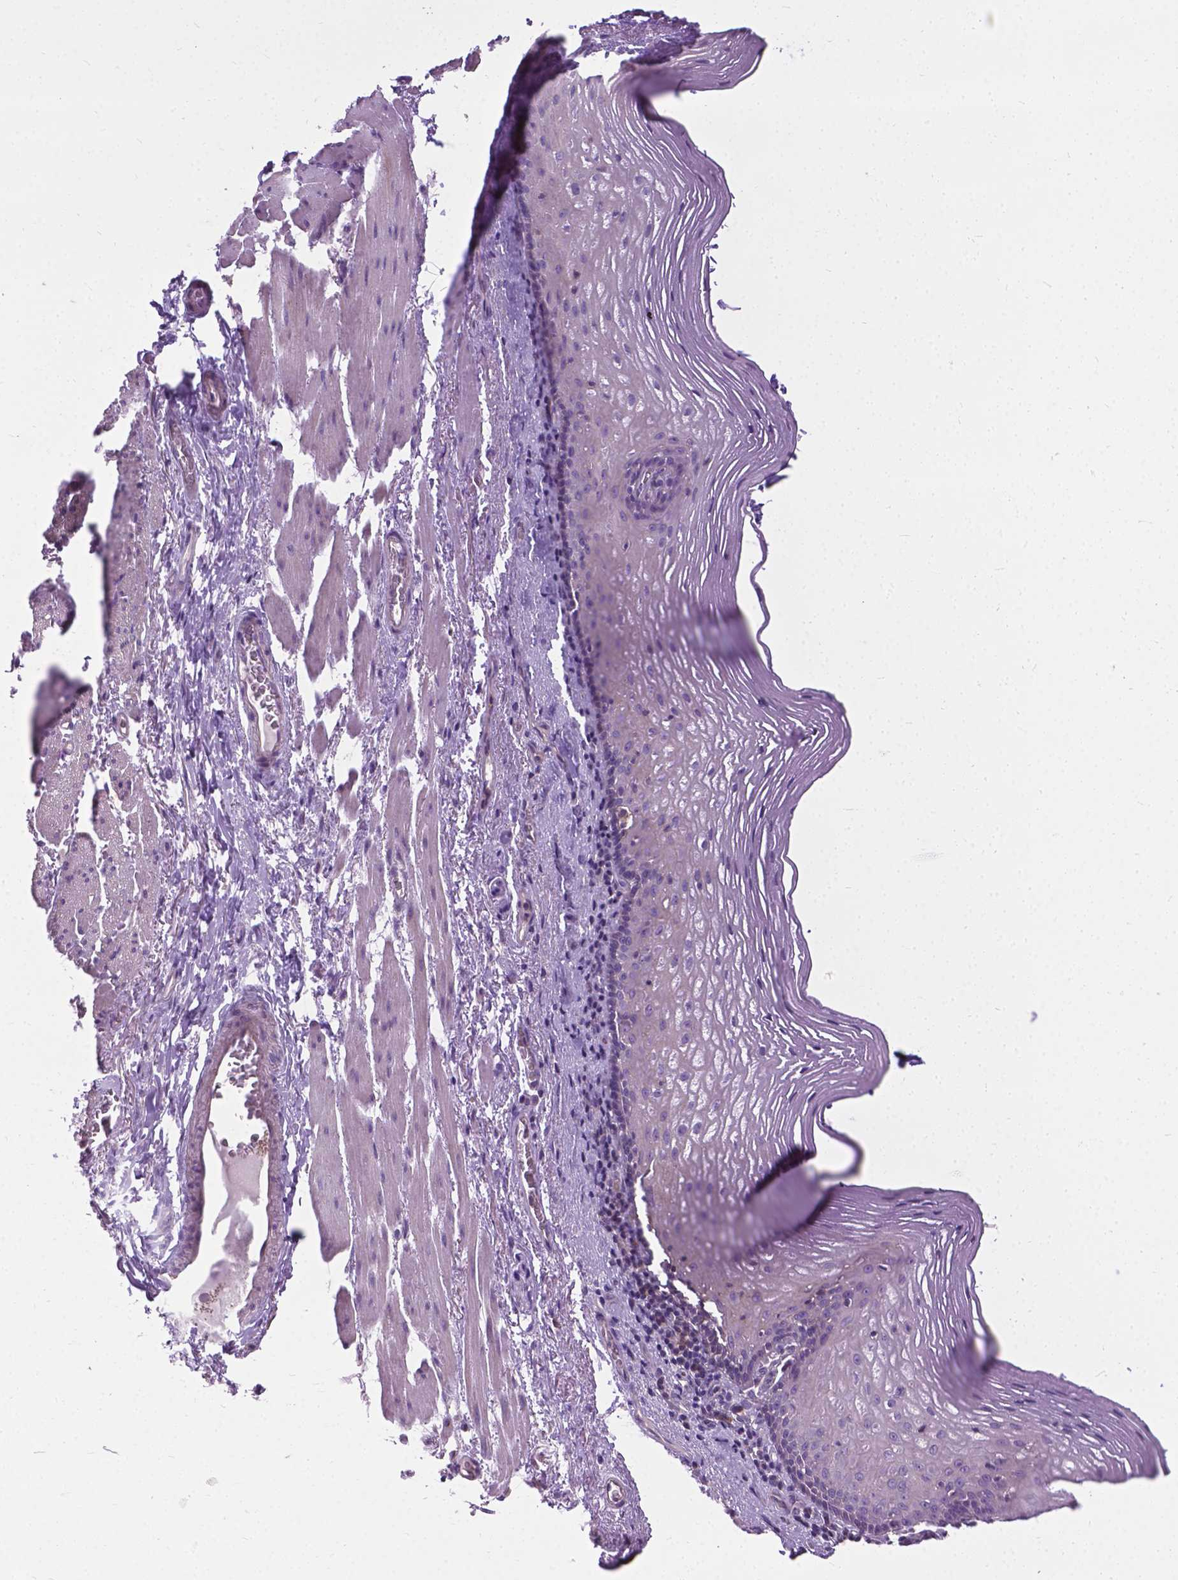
{"staining": {"intensity": "negative", "quantity": "none", "location": "none"}, "tissue": "esophagus", "cell_type": "Squamous epithelial cells", "image_type": "normal", "snomed": [{"axis": "morphology", "description": "Normal tissue, NOS"}, {"axis": "topography", "description": "Esophagus"}], "caption": "This is an immunohistochemistry histopathology image of normal human esophagus. There is no expression in squamous epithelial cells.", "gene": "JAK3", "patient": {"sex": "male", "age": 76}}